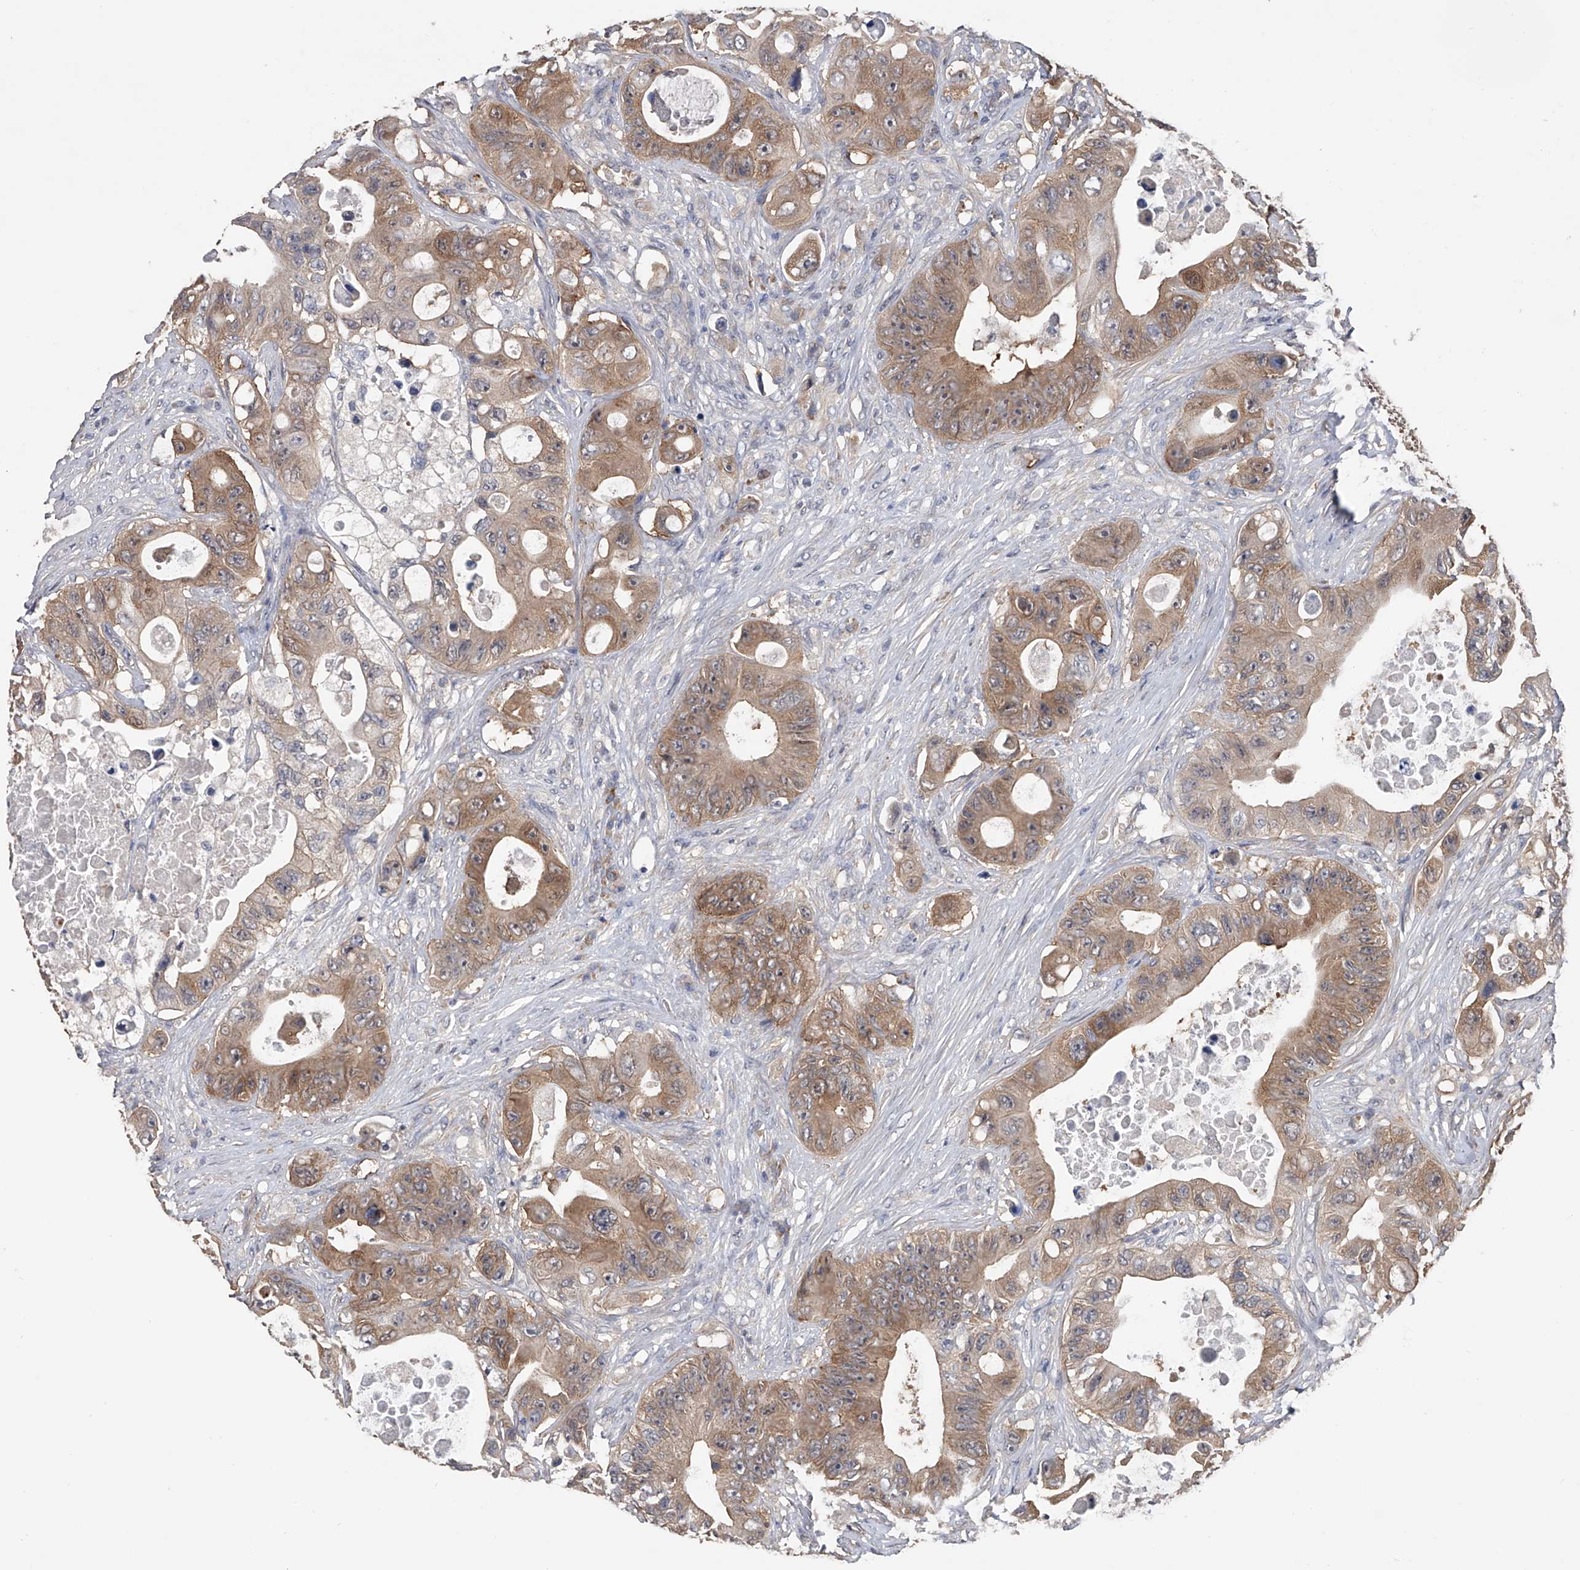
{"staining": {"intensity": "moderate", "quantity": ">75%", "location": "cytoplasmic/membranous"}, "tissue": "colorectal cancer", "cell_type": "Tumor cells", "image_type": "cancer", "snomed": [{"axis": "morphology", "description": "Adenocarcinoma, NOS"}, {"axis": "topography", "description": "Colon"}], "caption": "Immunohistochemistry histopathology image of neoplastic tissue: colorectal cancer stained using IHC exhibits medium levels of moderate protein expression localized specifically in the cytoplasmic/membranous of tumor cells, appearing as a cytoplasmic/membranous brown color.", "gene": "CFAP298", "patient": {"sex": "female", "age": 46}}